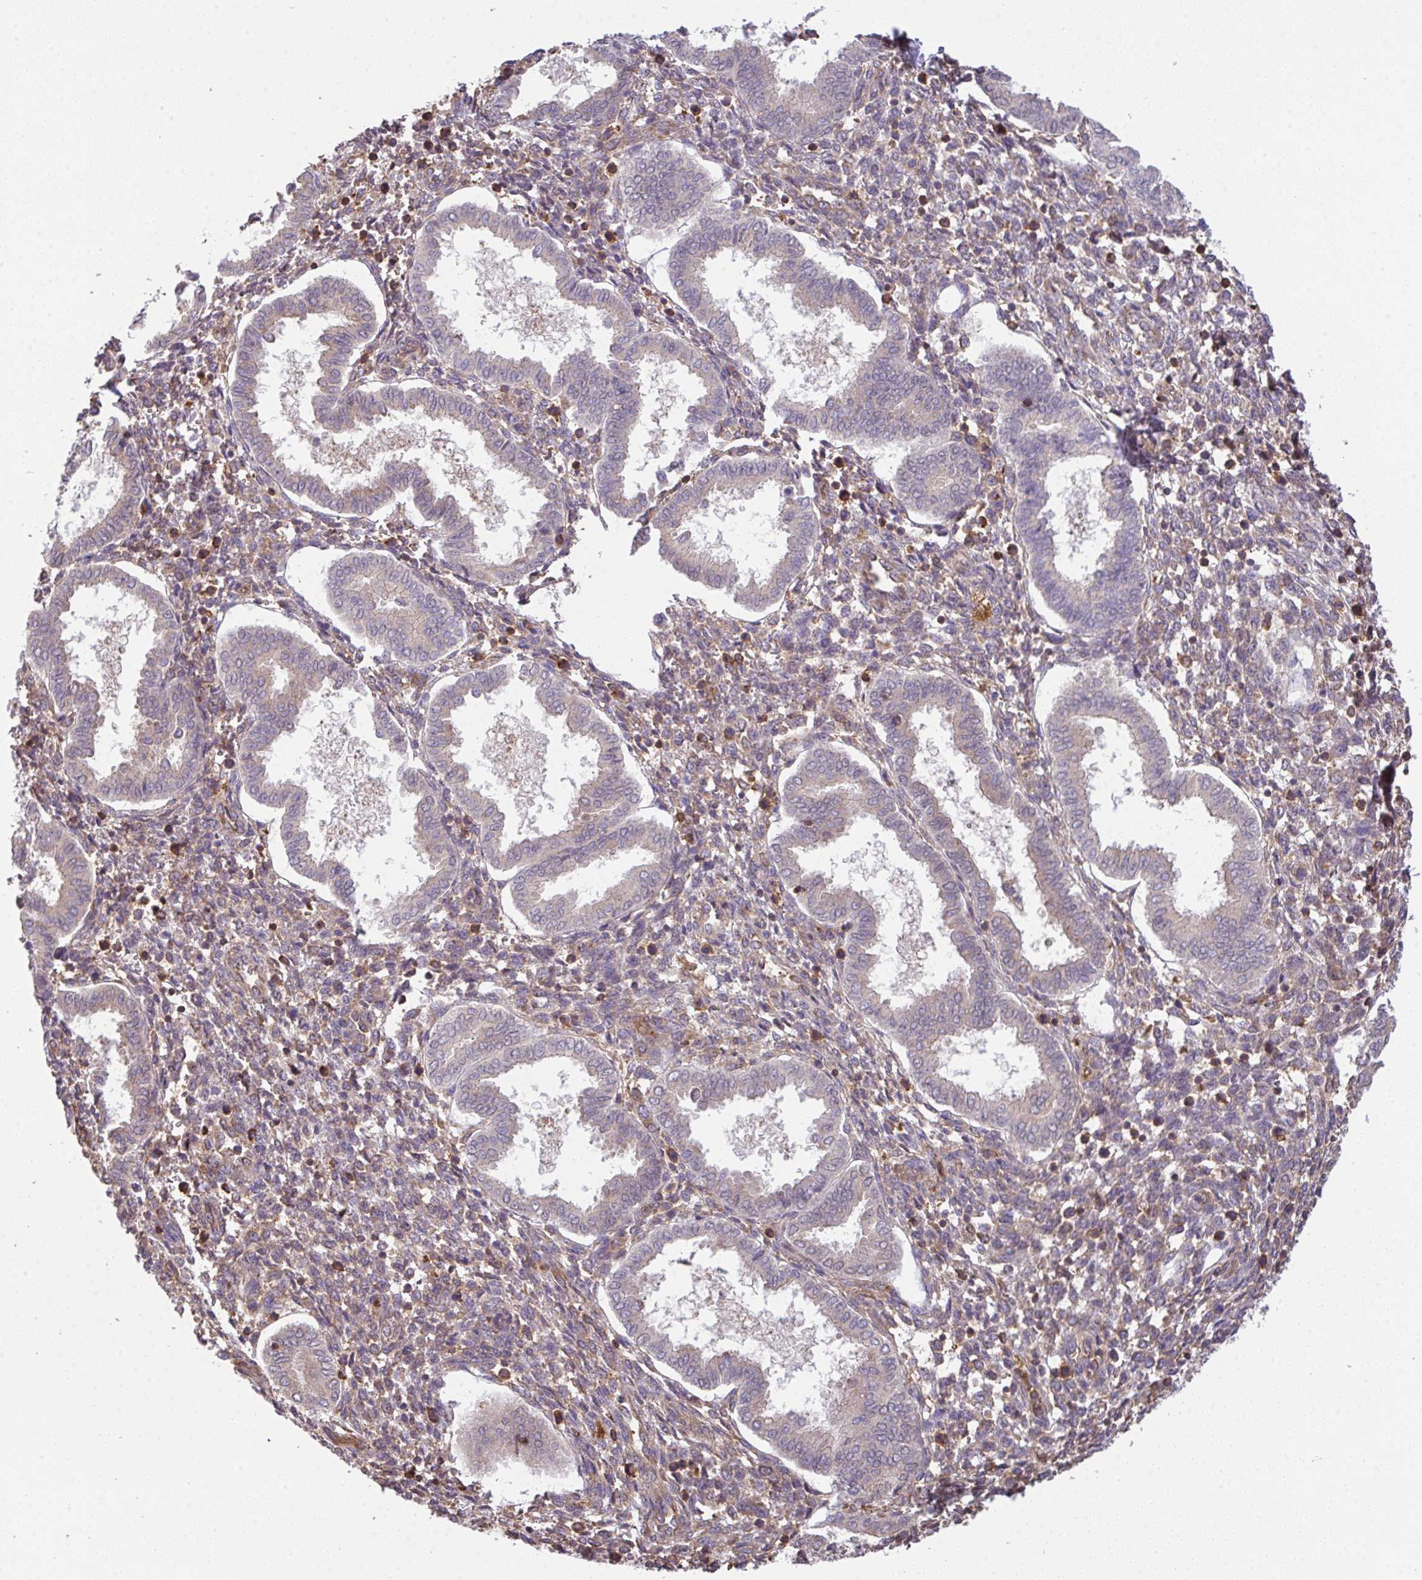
{"staining": {"intensity": "weak", "quantity": "25%-75%", "location": "cytoplasmic/membranous"}, "tissue": "endometrium", "cell_type": "Cells in endometrial stroma", "image_type": "normal", "snomed": [{"axis": "morphology", "description": "Normal tissue, NOS"}, {"axis": "topography", "description": "Endometrium"}], "caption": "High-magnification brightfield microscopy of unremarkable endometrium stained with DAB (3,3'-diaminobenzidine) (brown) and counterstained with hematoxylin (blue). cells in endometrial stroma exhibit weak cytoplasmic/membranous staining is identified in about25%-75% of cells. (DAB (3,3'-diaminobenzidine) IHC, brown staining for protein, blue staining for nuclei).", "gene": "TMEM229A", "patient": {"sex": "female", "age": 24}}